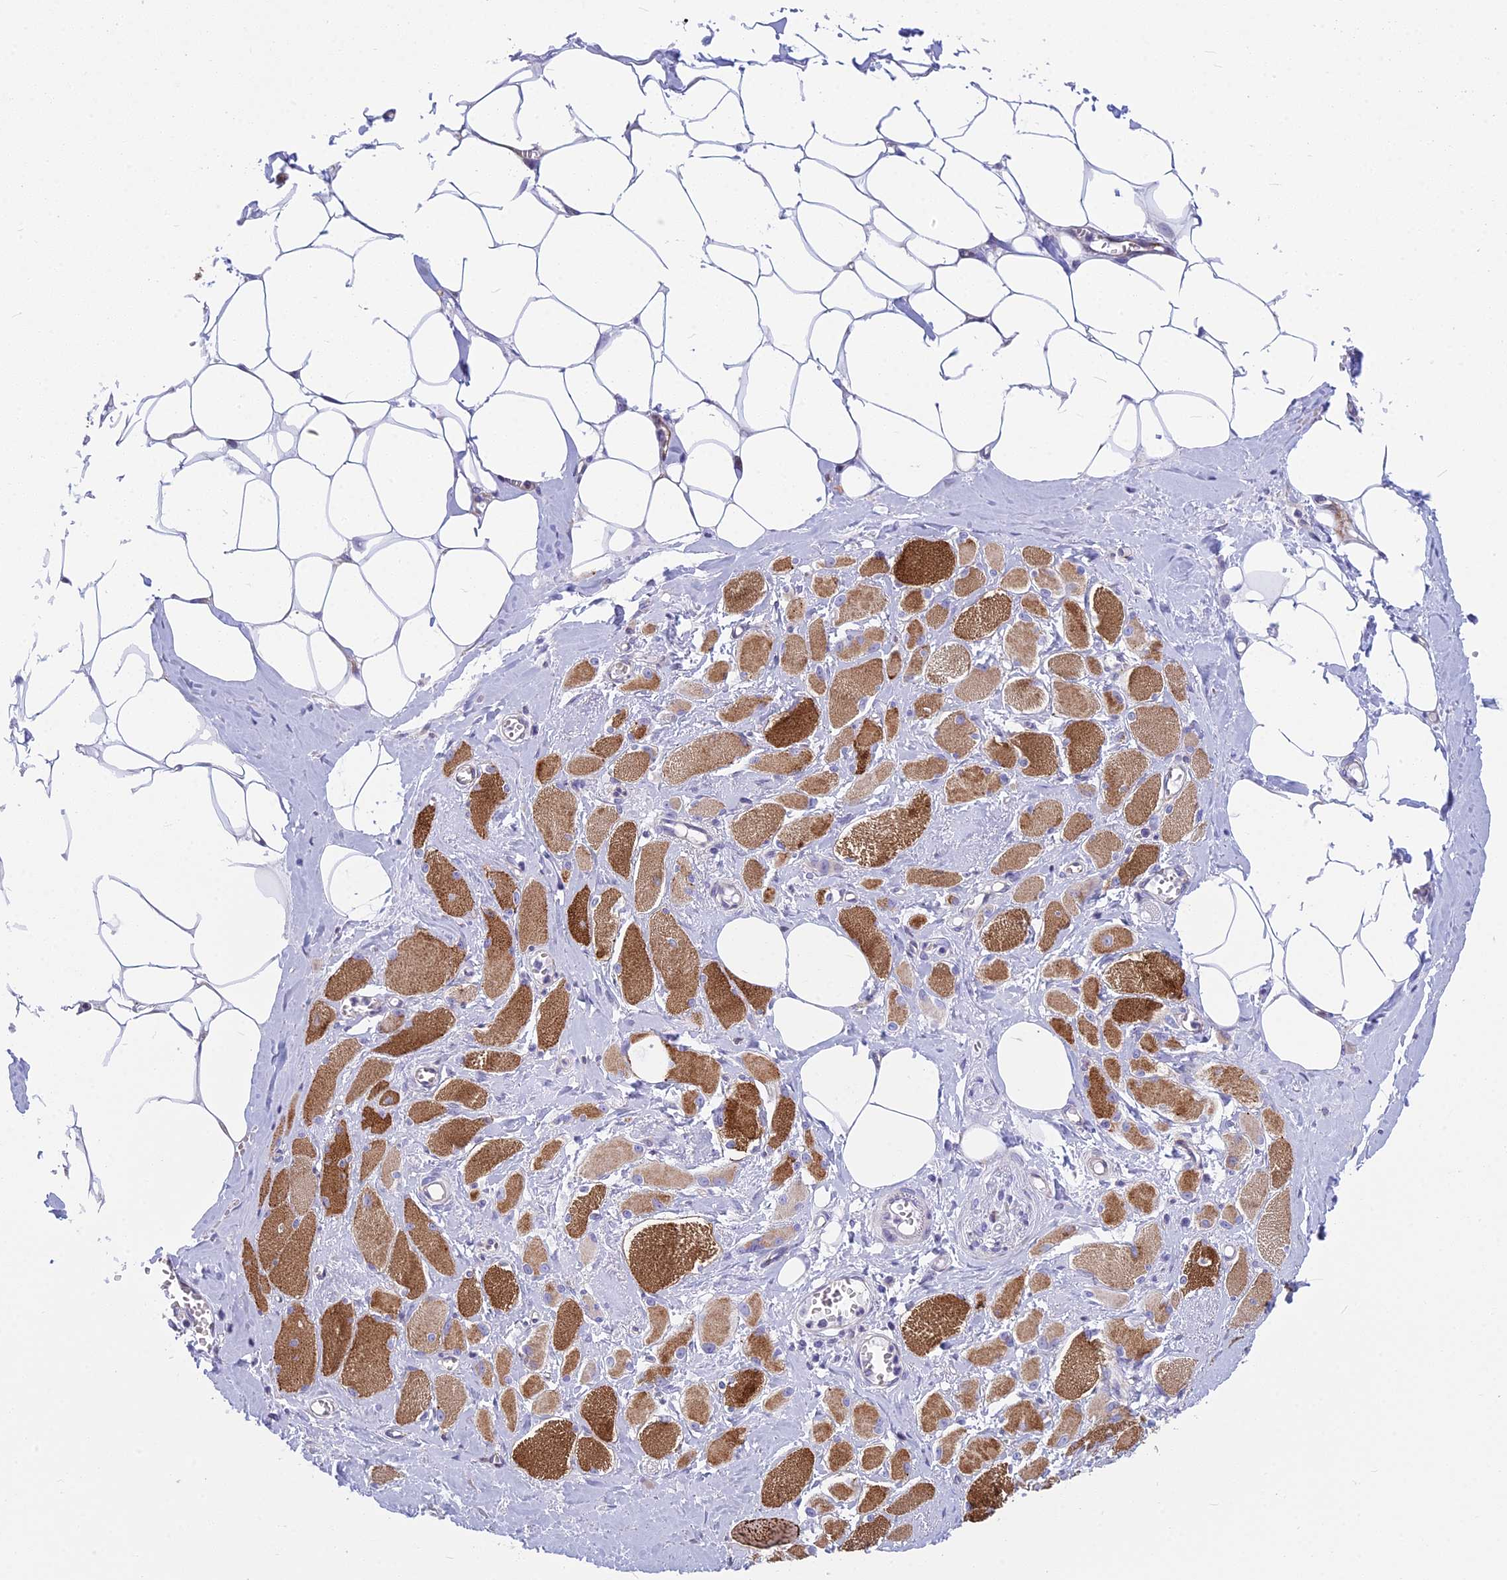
{"staining": {"intensity": "strong", "quantity": ">75%", "location": "cytoplasmic/membranous"}, "tissue": "skeletal muscle", "cell_type": "Myocytes", "image_type": "normal", "snomed": [{"axis": "morphology", "description": "Normal tissue, NOS"}, {"axis": "morphology", "description": "Basal cell carcinoma"}, {"axis": "topography", "description": "Skeletal muscle"}], "caption": "DAB immunohistochemical staining of unremarkable skeletal muscle shows strong cytoplasmic/membranous protein expression in approximately >75% of myocytes.", "gene": "PCDHB14", "patient": {"sex": "female", "age": 64}}